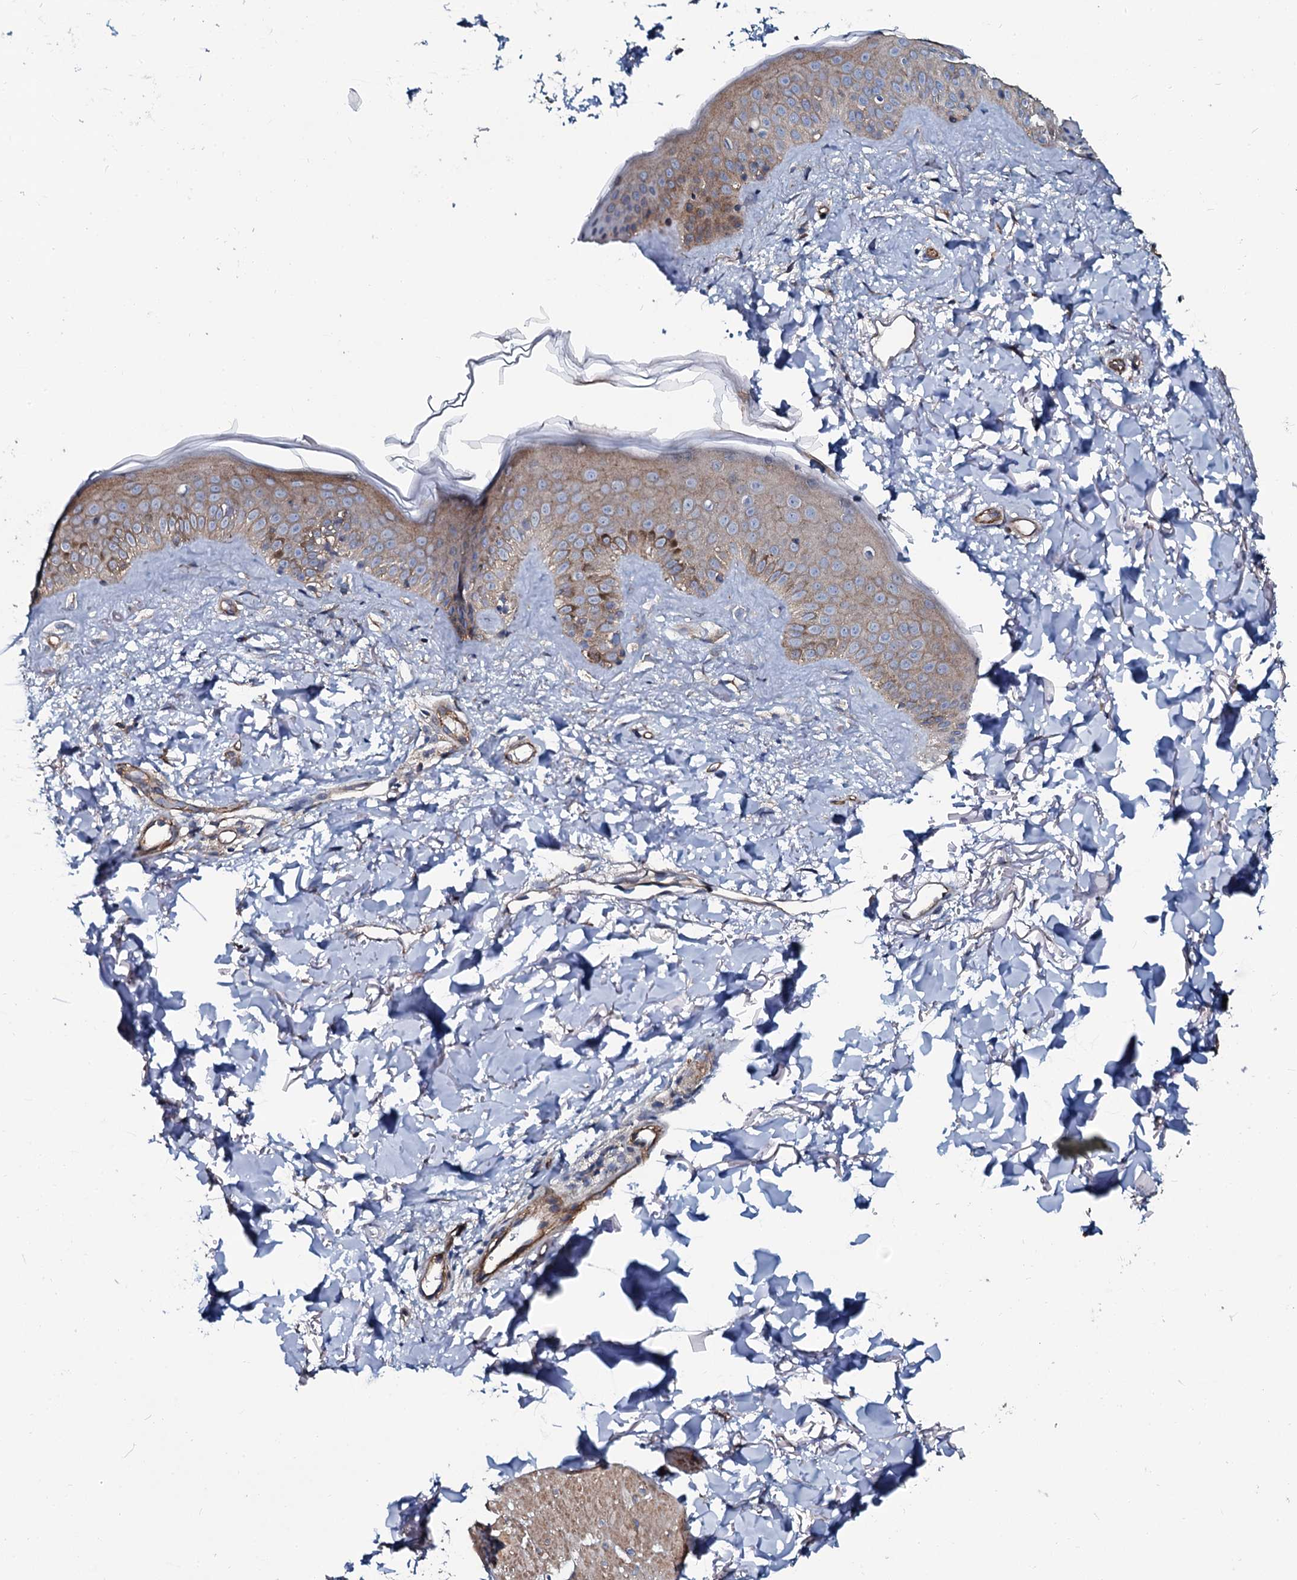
{"staining": {"intensity": "moderate", "quantity": "25%-75%", "location": "cytoplasmic/membranous"}, "tissue": "skin", "cell_type": "Fibroblasts", "image_type": "normal", "snomed": [{"axis": "morphology", "description": "Normal tissue, NOS"}, {"axis": "topography", "description": "Skin"}], "caption": "Fibroblasts reveal medium levels of moderate cytoplasmic/membranous positivity in approximately 25%-75% of cells in normal human skin. (brown staining indicates protein expression, while blue staining denotes nuclei).", "gene": "USPL1", "patient": {"sex": "female", "age": 58}}